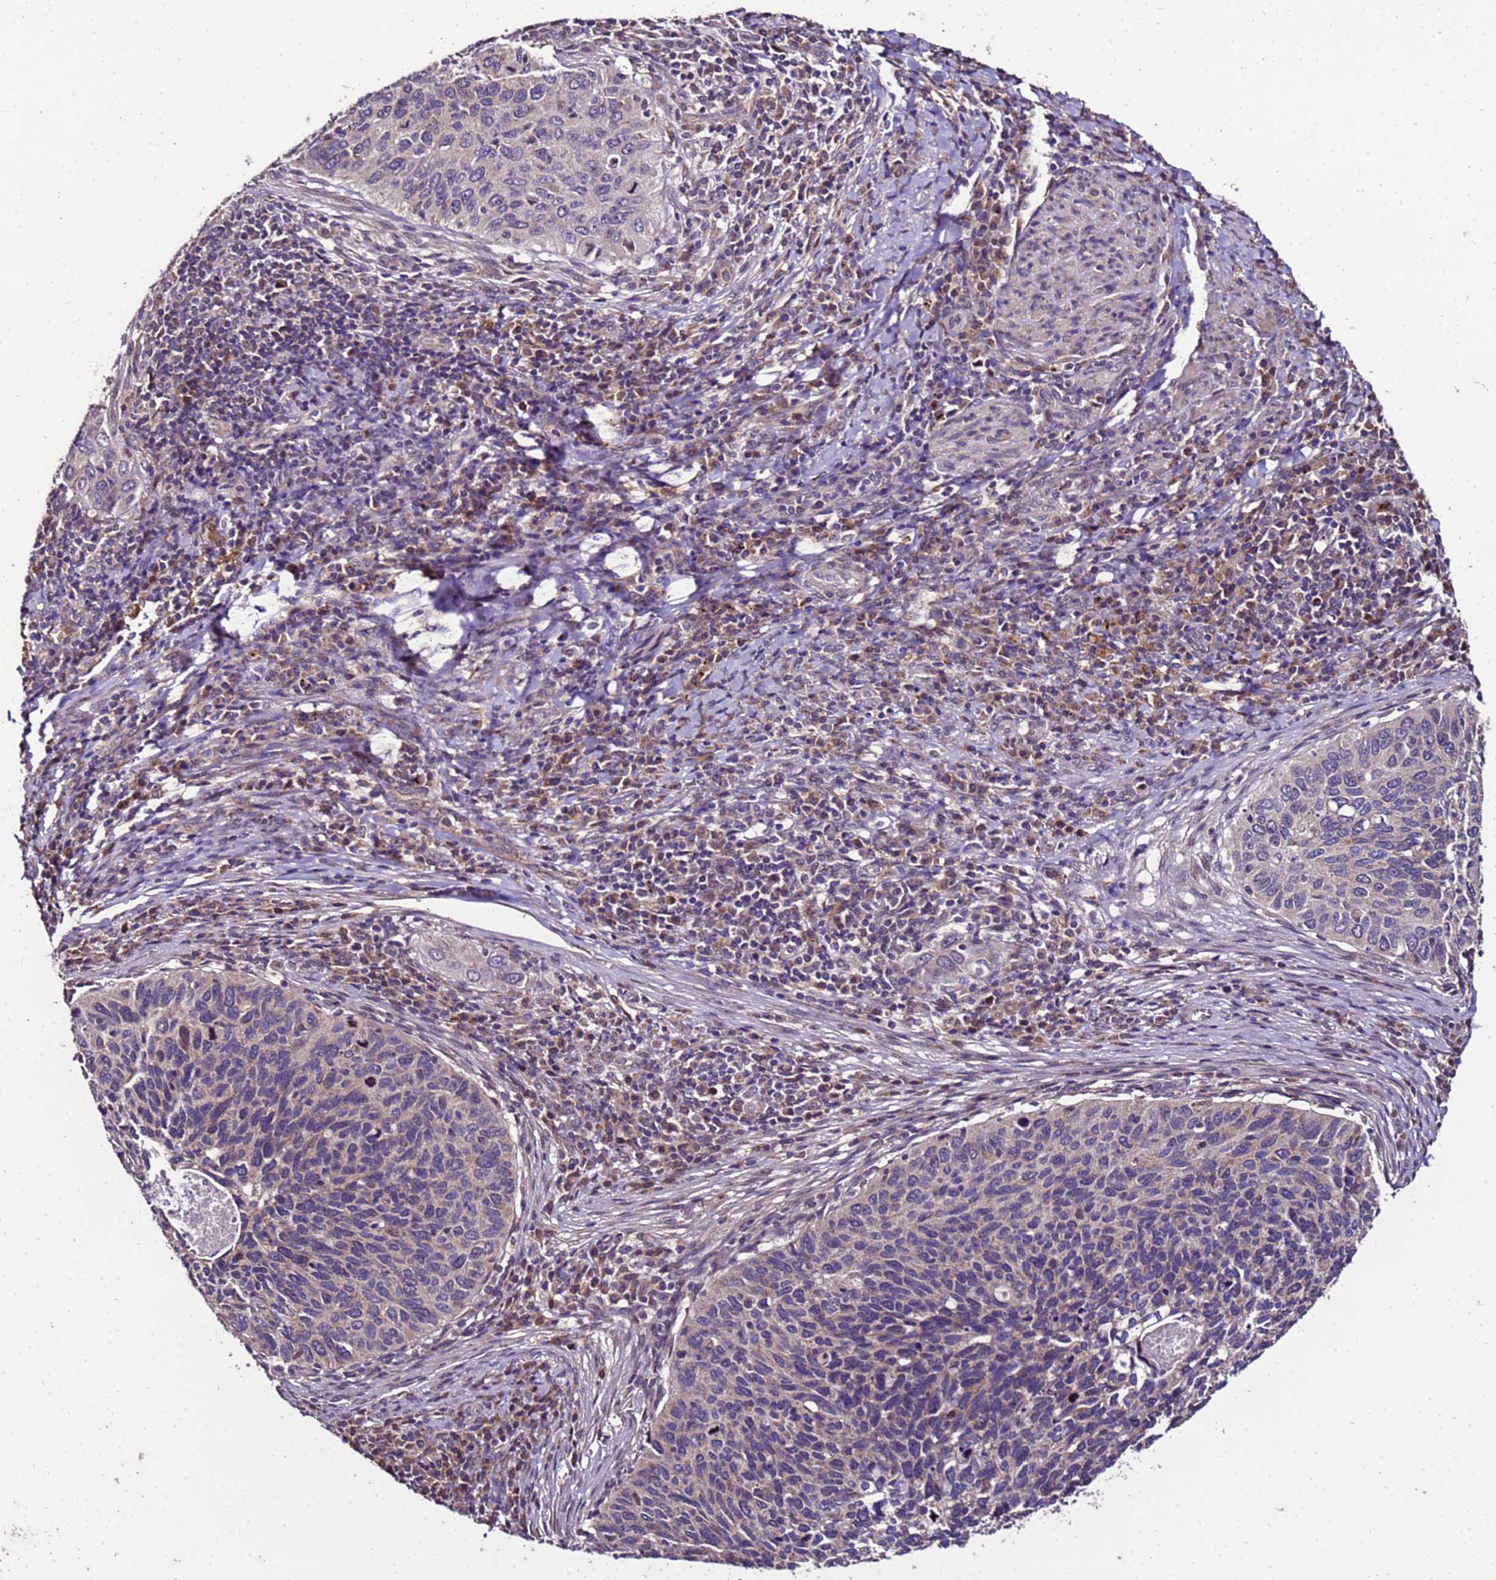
{"staining": {"intensity": "weak", "quantity": "<25%", "location": "cytoplasmic/membranous"}, "tissue": "cervical cancer", "cell_type": "Tumor cells", "image_type": "cancer", "snomed": [{"axis": "morphology", "description": "Squamous cell carcinoma, NOS"}, {"axis": "topography", "description": "Cervix"}], "caption": "Immunohistochemistry of human squamous cell carcinoma (cervical) displays no positivity in tumor cells.", "gene": "ZNF329", "patient": {"sex": "female", "age": 38}}